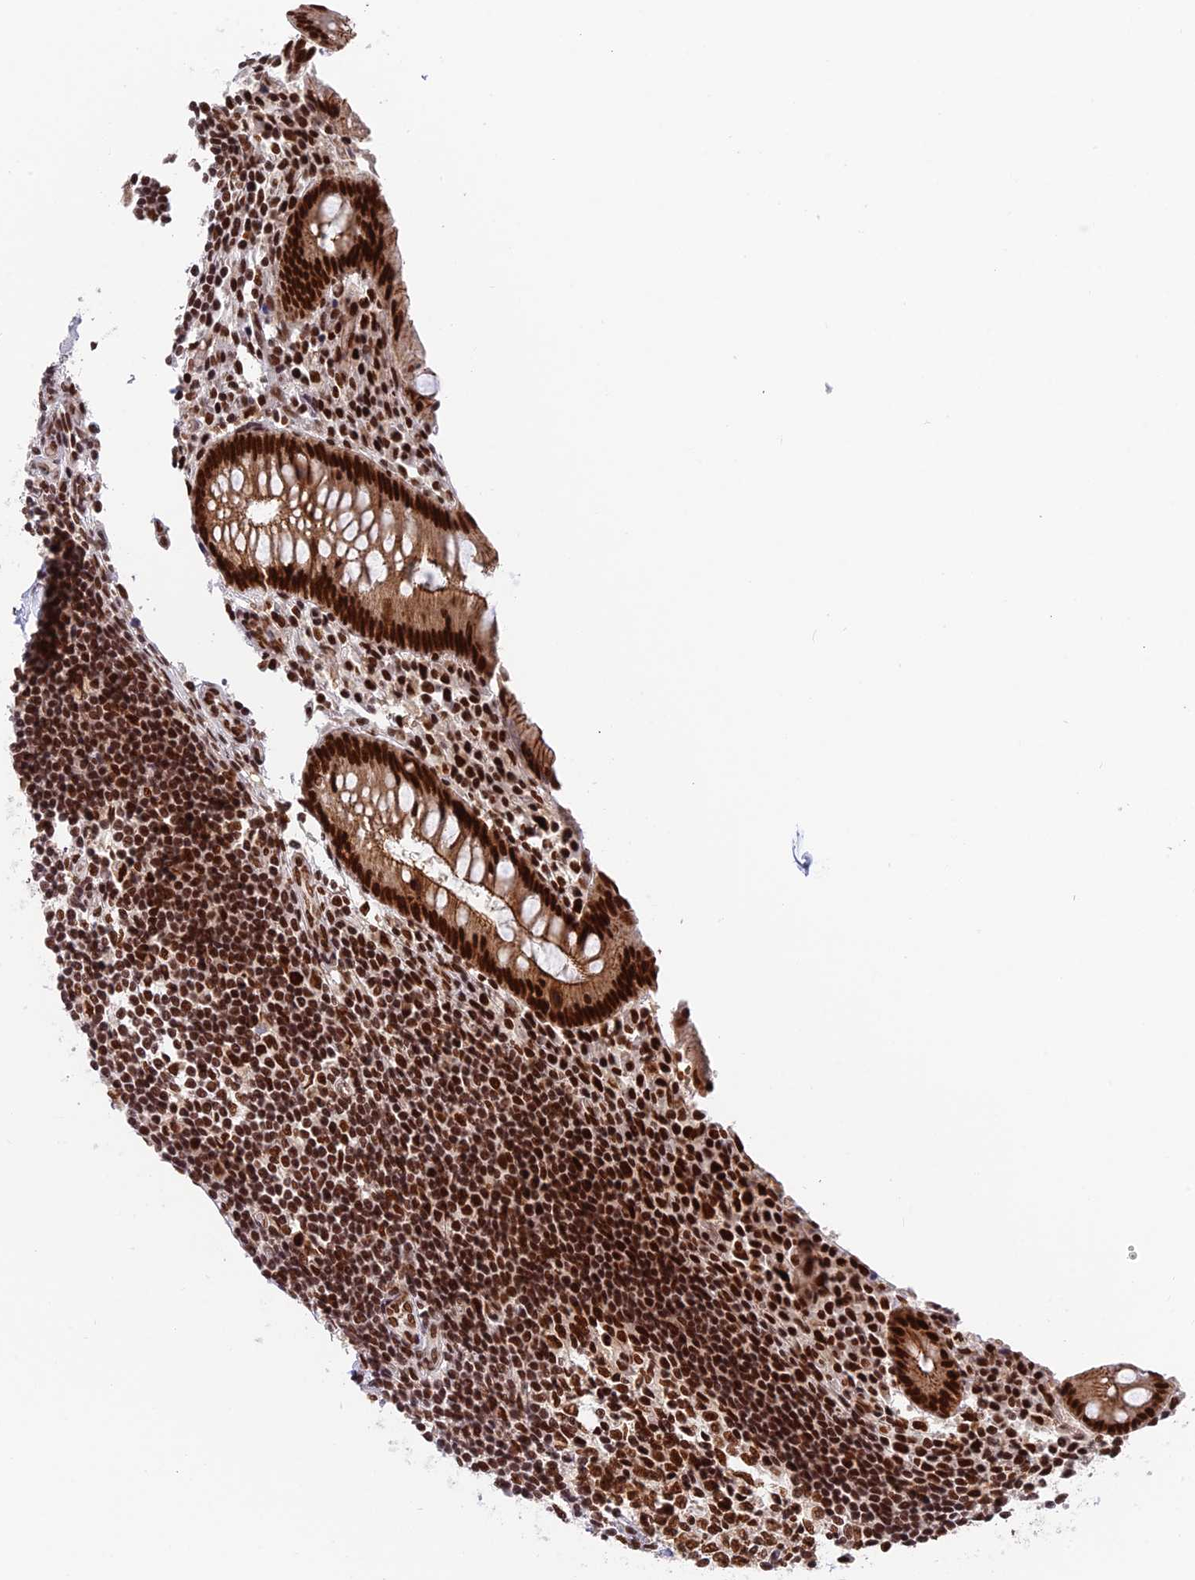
{"staining": {"intensity": "strong", "quantity": ">75%", "location": "nuclear"}, "tissue": "appendix", "cell_type": "Glandular cells", "image_type": "normal", "snomed": [{"axis": "morphology", "description": "Normal tissue, NOS"}, {"axis": "topography", "description": "Appendix"}], "caption": "About >75% of glandular cells in unremarkable human appendix display strong nuclear protein positivity as visualized by brown immunohistochemical staining.", "gene": "EEF1AKMT3", "patient": {"sex": "female", "age": 17}}